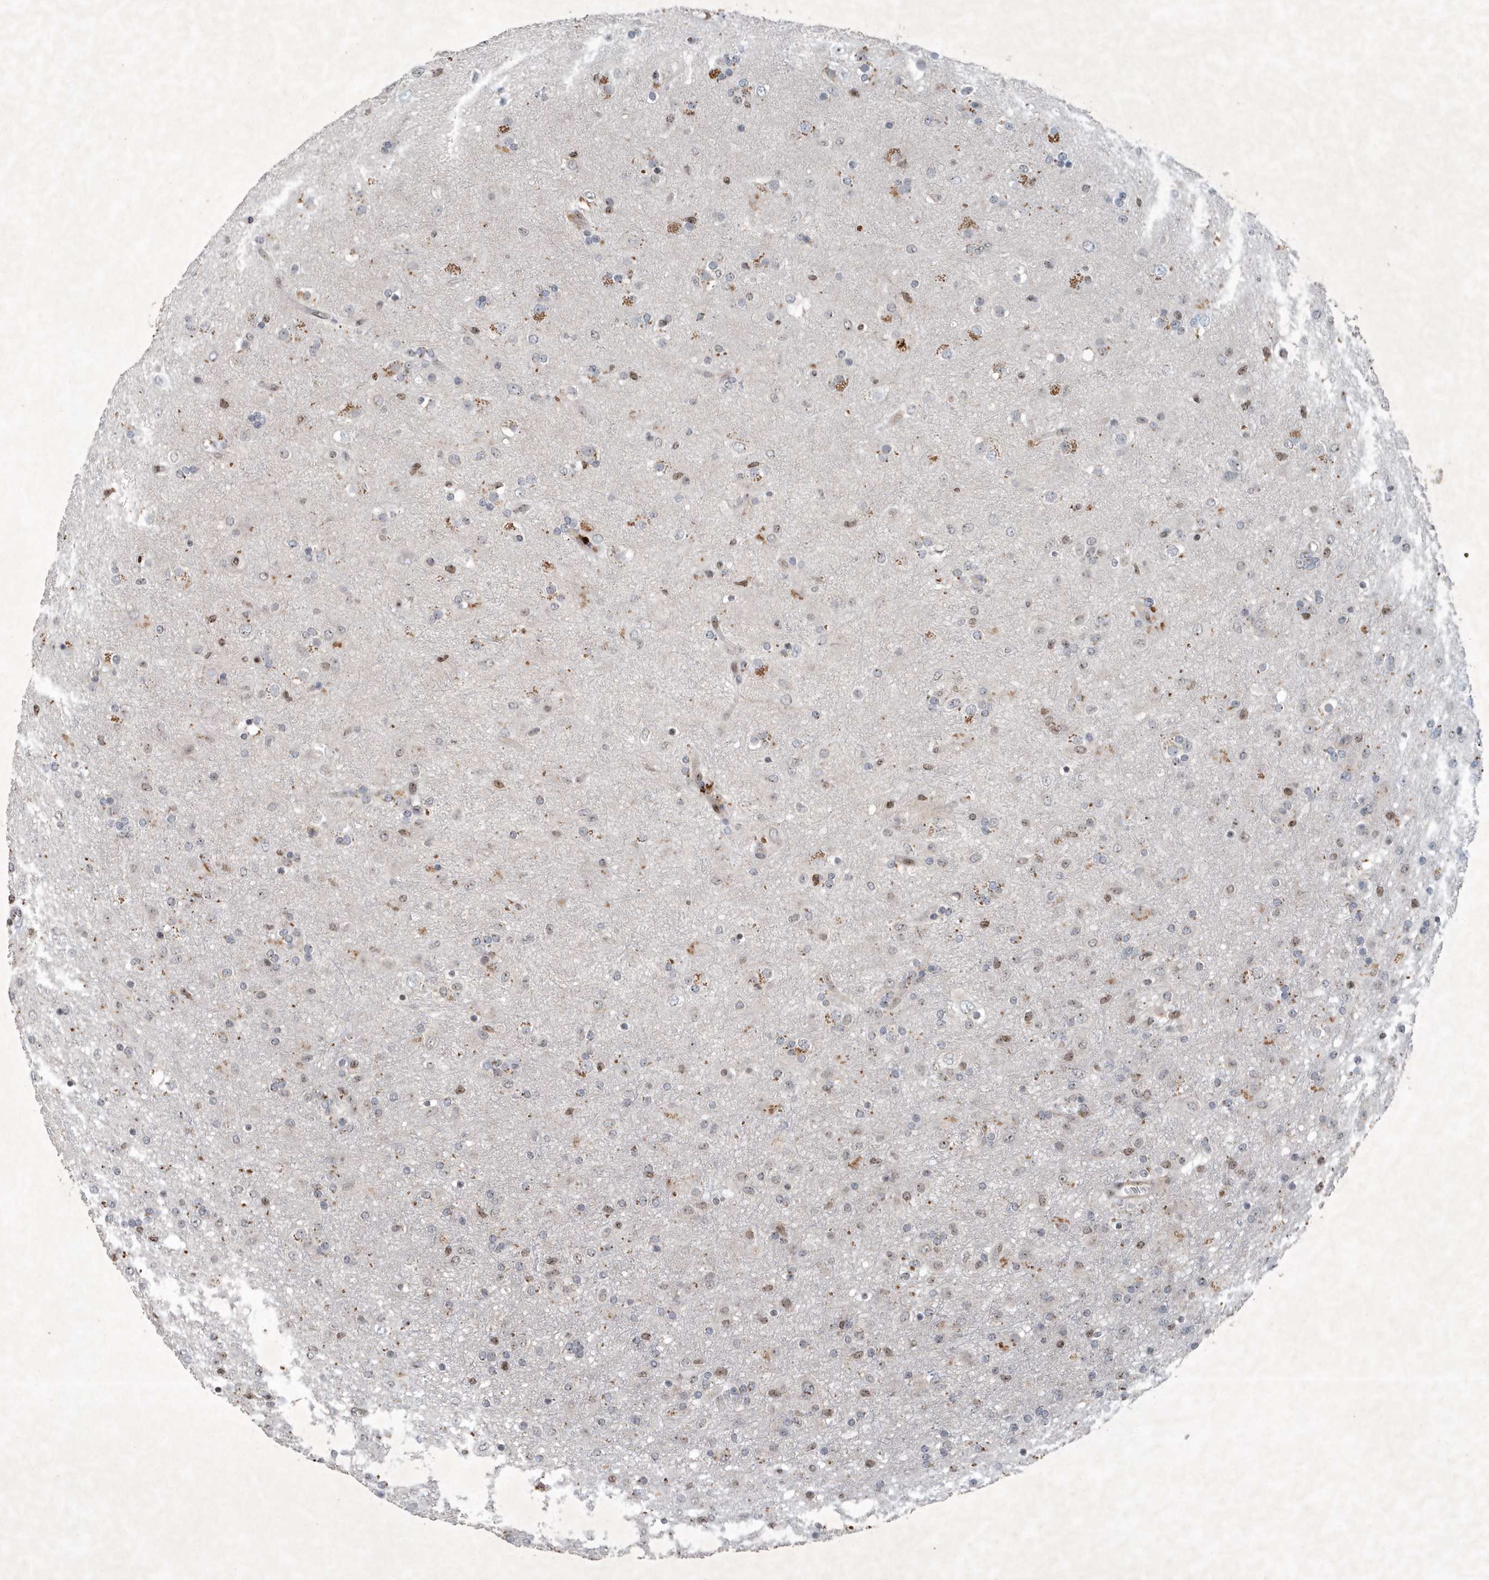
{"staining": {"intensity": "negative", "quantity": "none", "location": "none"}, "tissue": "glioma", "cell_type": "Tumor cells", "image_type": "cancer", "snomed": [{"axis": "morphology", "description": "Glioma, malignant, Low grade"}, {"axis": "topography", "description": "Brain"}], "caption": "Malignant glioma (low-grade) stained for a protein using IHC shows no expression tumor cells.", "gene": "QTRT2", "patient": {"sex": "male", "age": 65}}